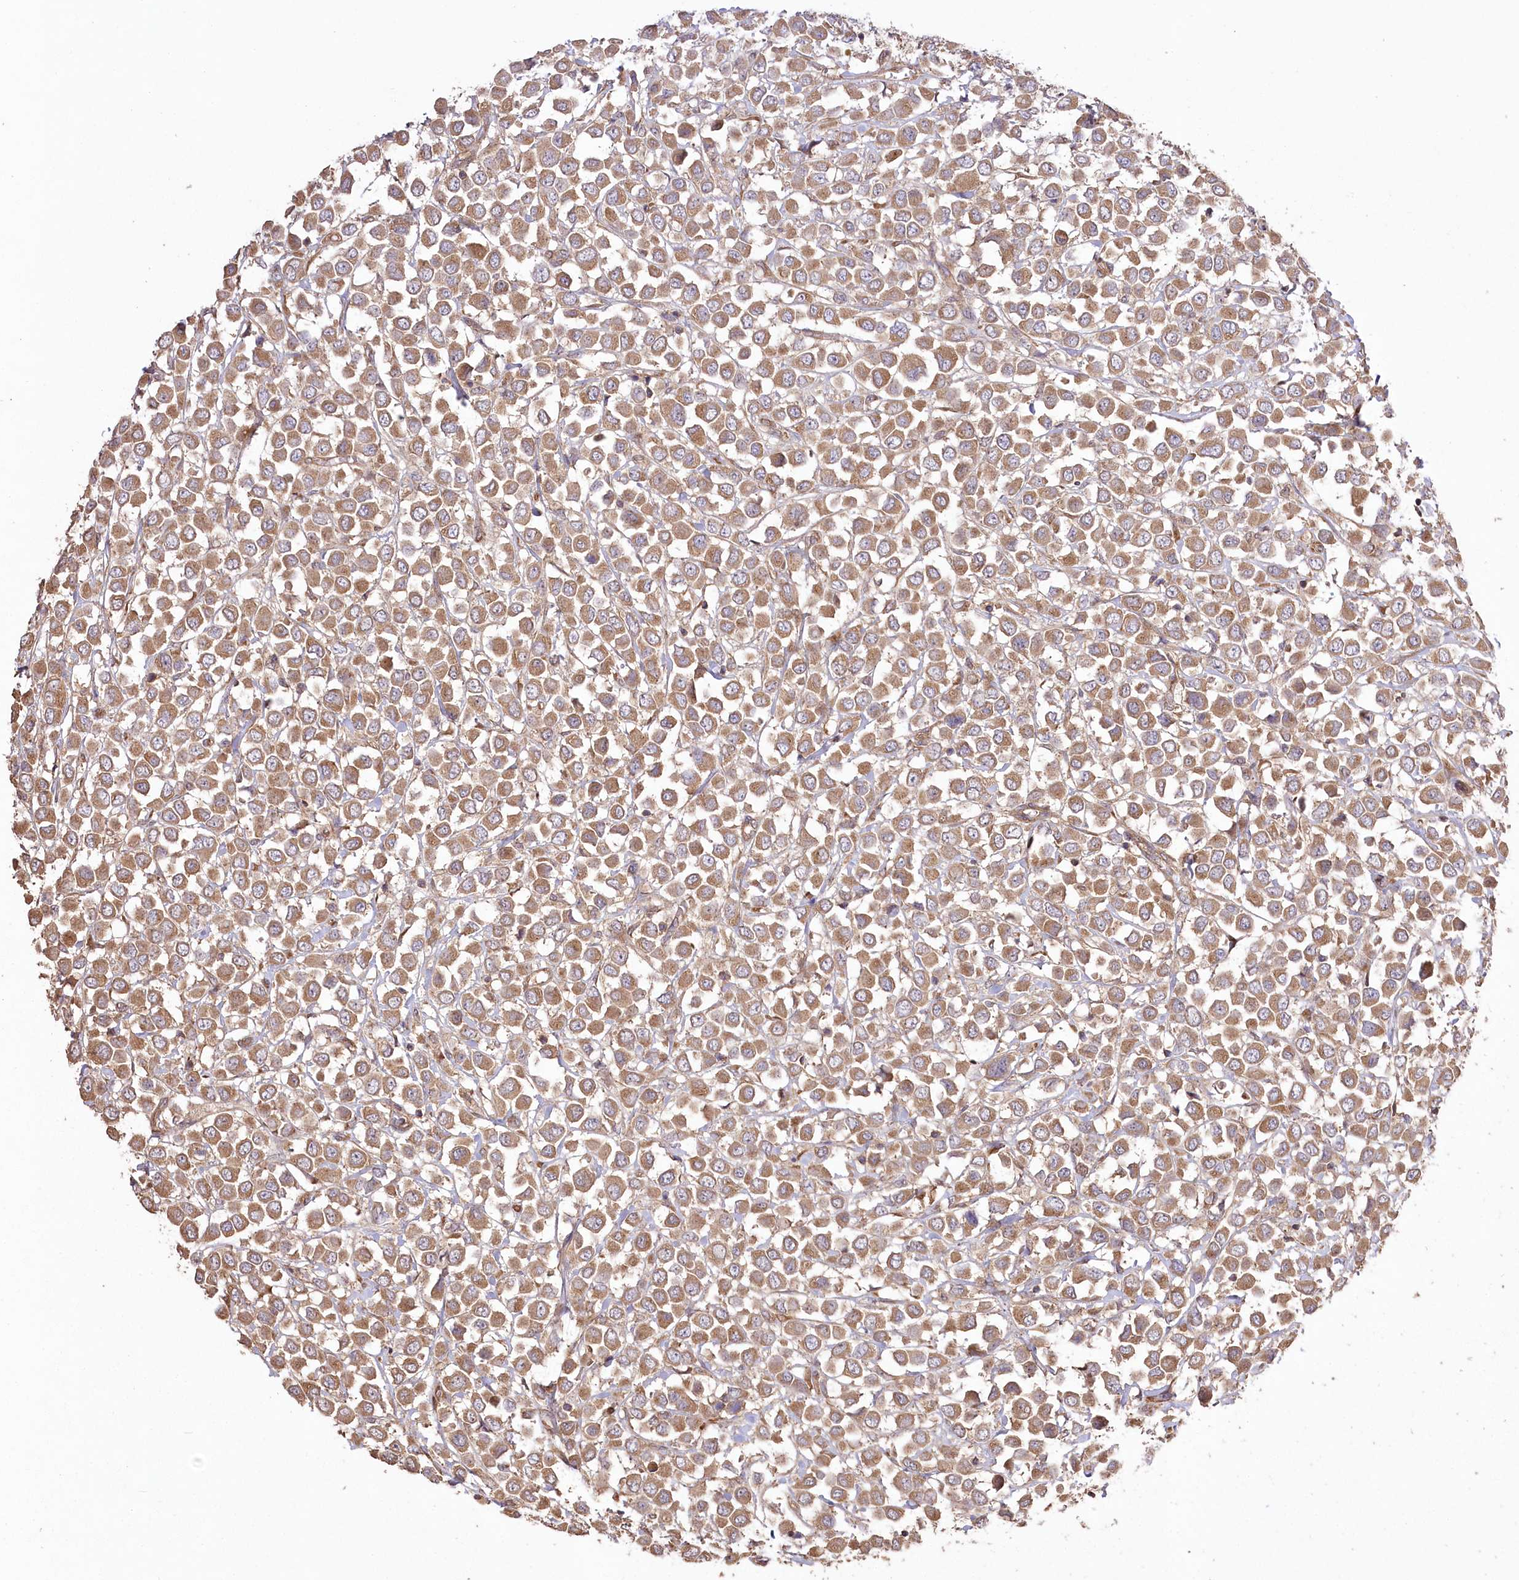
{"staining": {"intensity": "moderate", "quantity": ">75%", "location": "cytoplasmic/membranous"}, "tissue": "breast cancer", "cell_type": "Tumor cells", "image_type": "cancer", "snomed": [{"axis": "morphology", "description": "Duct carcinoma"}, {"axis": "topography", "description": "Breast"}], "caption": "A histopathology image showing moderate cytoplasmic/membranous staining in approximately >75% of tumor cells in breast cancer (invasive ductal carcinoma), as visualized by brown immunohistochemical staining.", "gene": "PRSS53", "patient": {"sex": "female", "age": 61}}